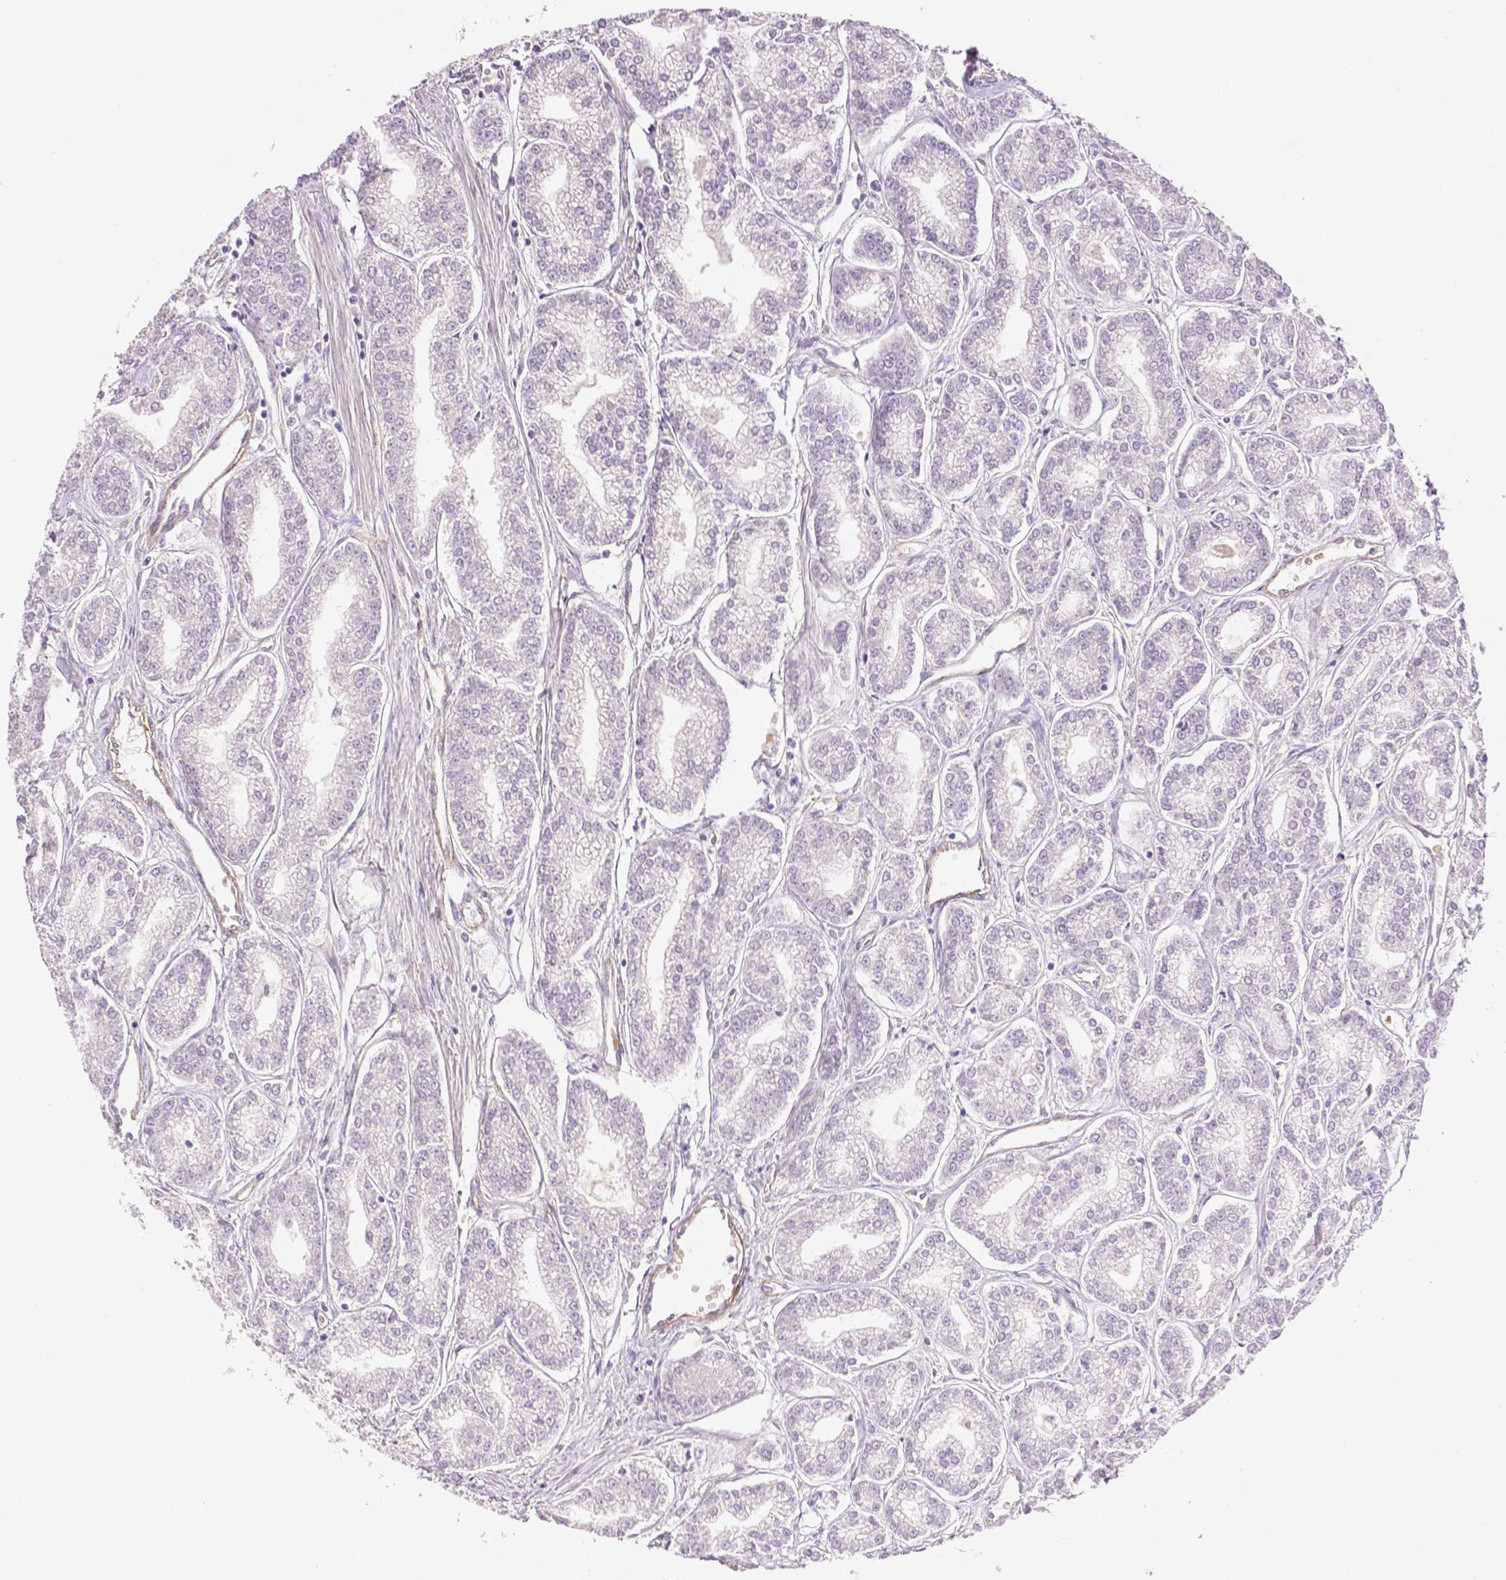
{"staining": {"intensity": "negative", "quantity": "none", "location": "none"}, "tissue": "prostate cancer", "cell_type": "Tumor cells", "image_type": "cancer", "snomed": [{"axis": "morphology", "description": "Adenocarcinoma, NOS"}, {"axis": "topography", "description": "Prostate"}], "caption": "The micrograph shows no significant positivity in tumor cells of prostate adenocarcinoma.", "gene": "THY1", "patient": {"sex": "male", "age": 71}}